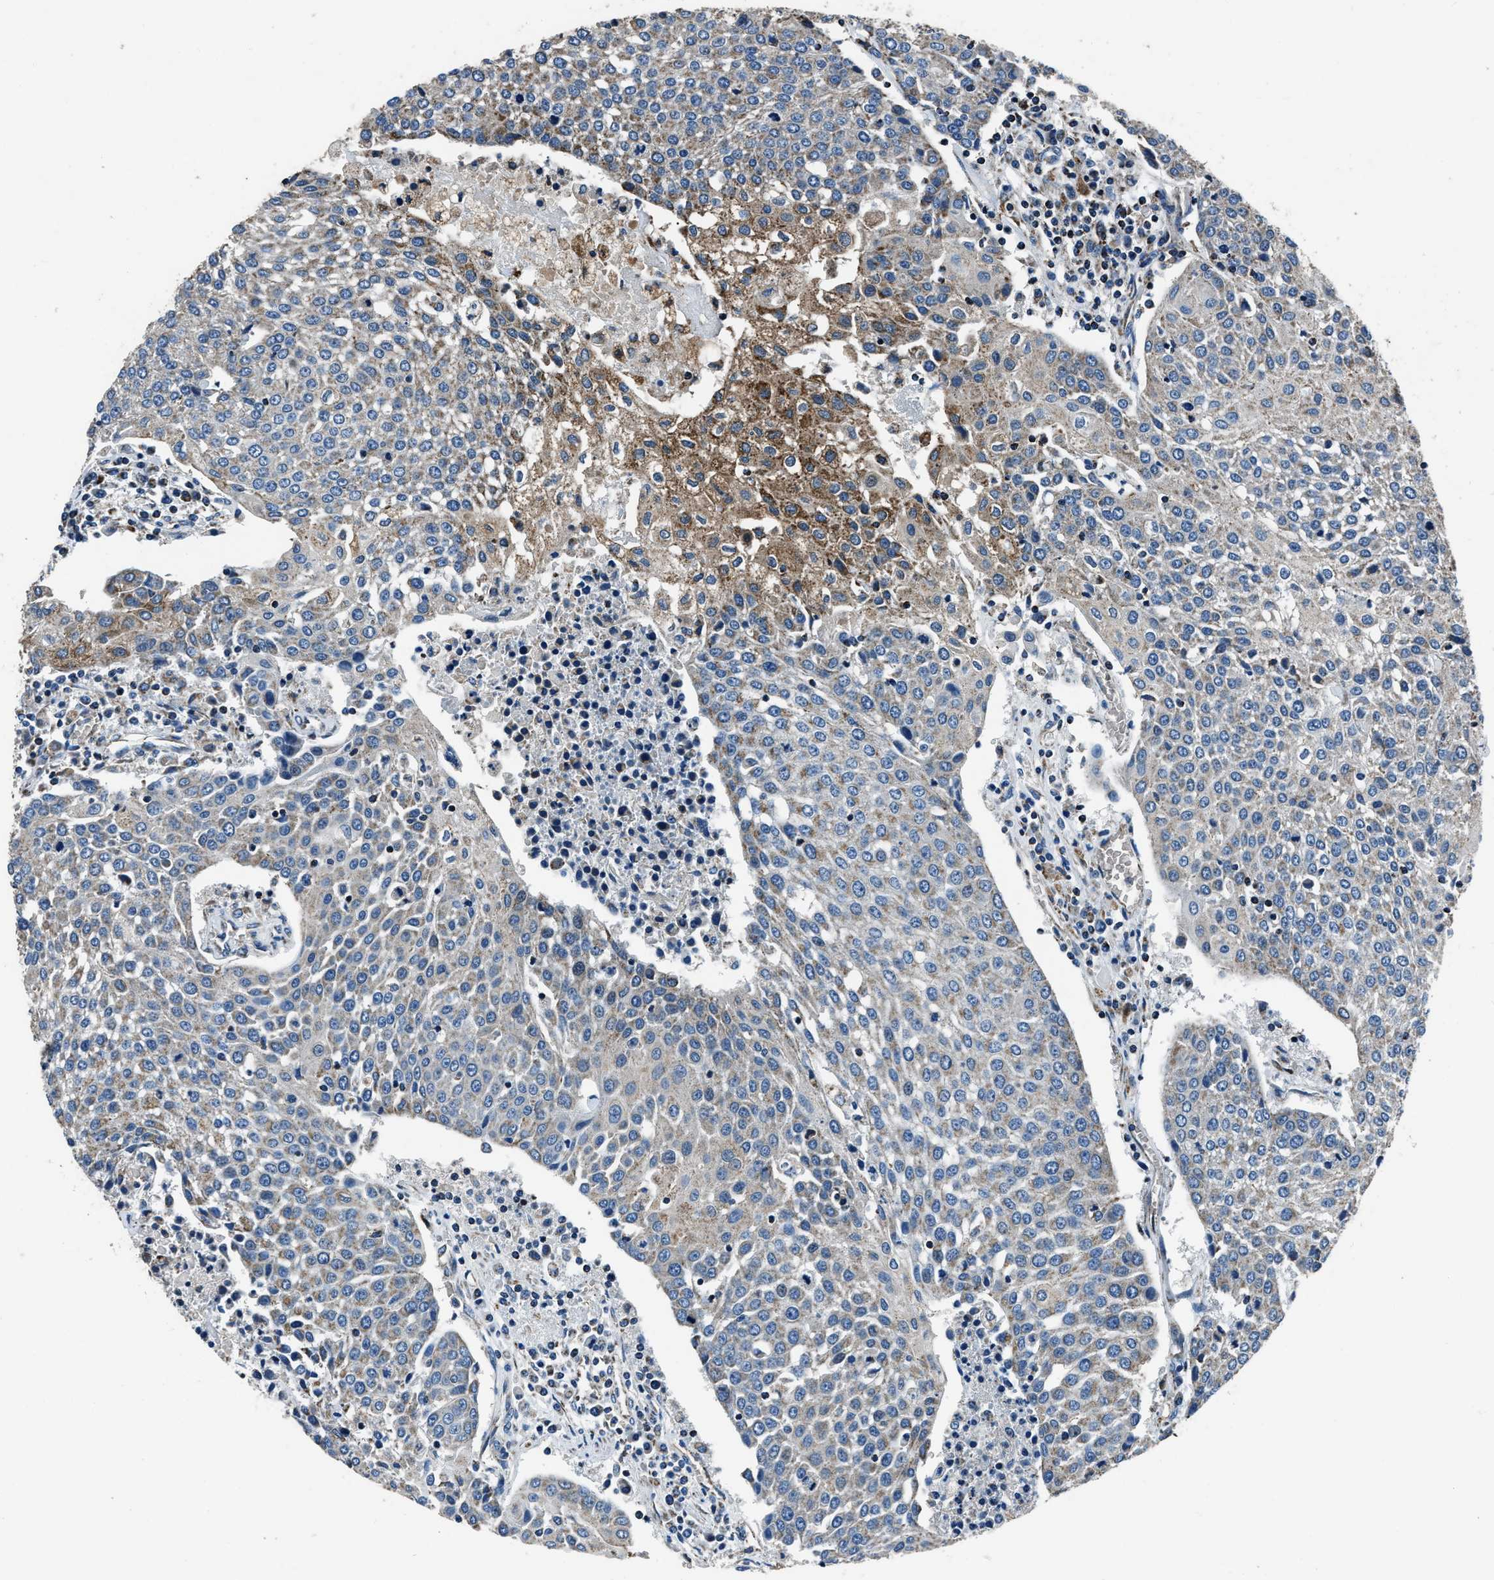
{"staining": {"intensity": "weak", "quantity": "<25%", "location": "cytoplasmic/membranous"}, "tissue": "urothelial cancer", "cell_type": "Tumor cells", "image_type": "cancer", "snomed": [{"axis": "morphology", "description": "Urothelial carcinoma, High grade"}, {"axis": "topography", "description": "Urinary bladder"}], "caption": "Tumor cells are negative for protein expression in human urothelial cancer.", "gene": "OGDH", "patient": {"sex": "female", "age": 85}}